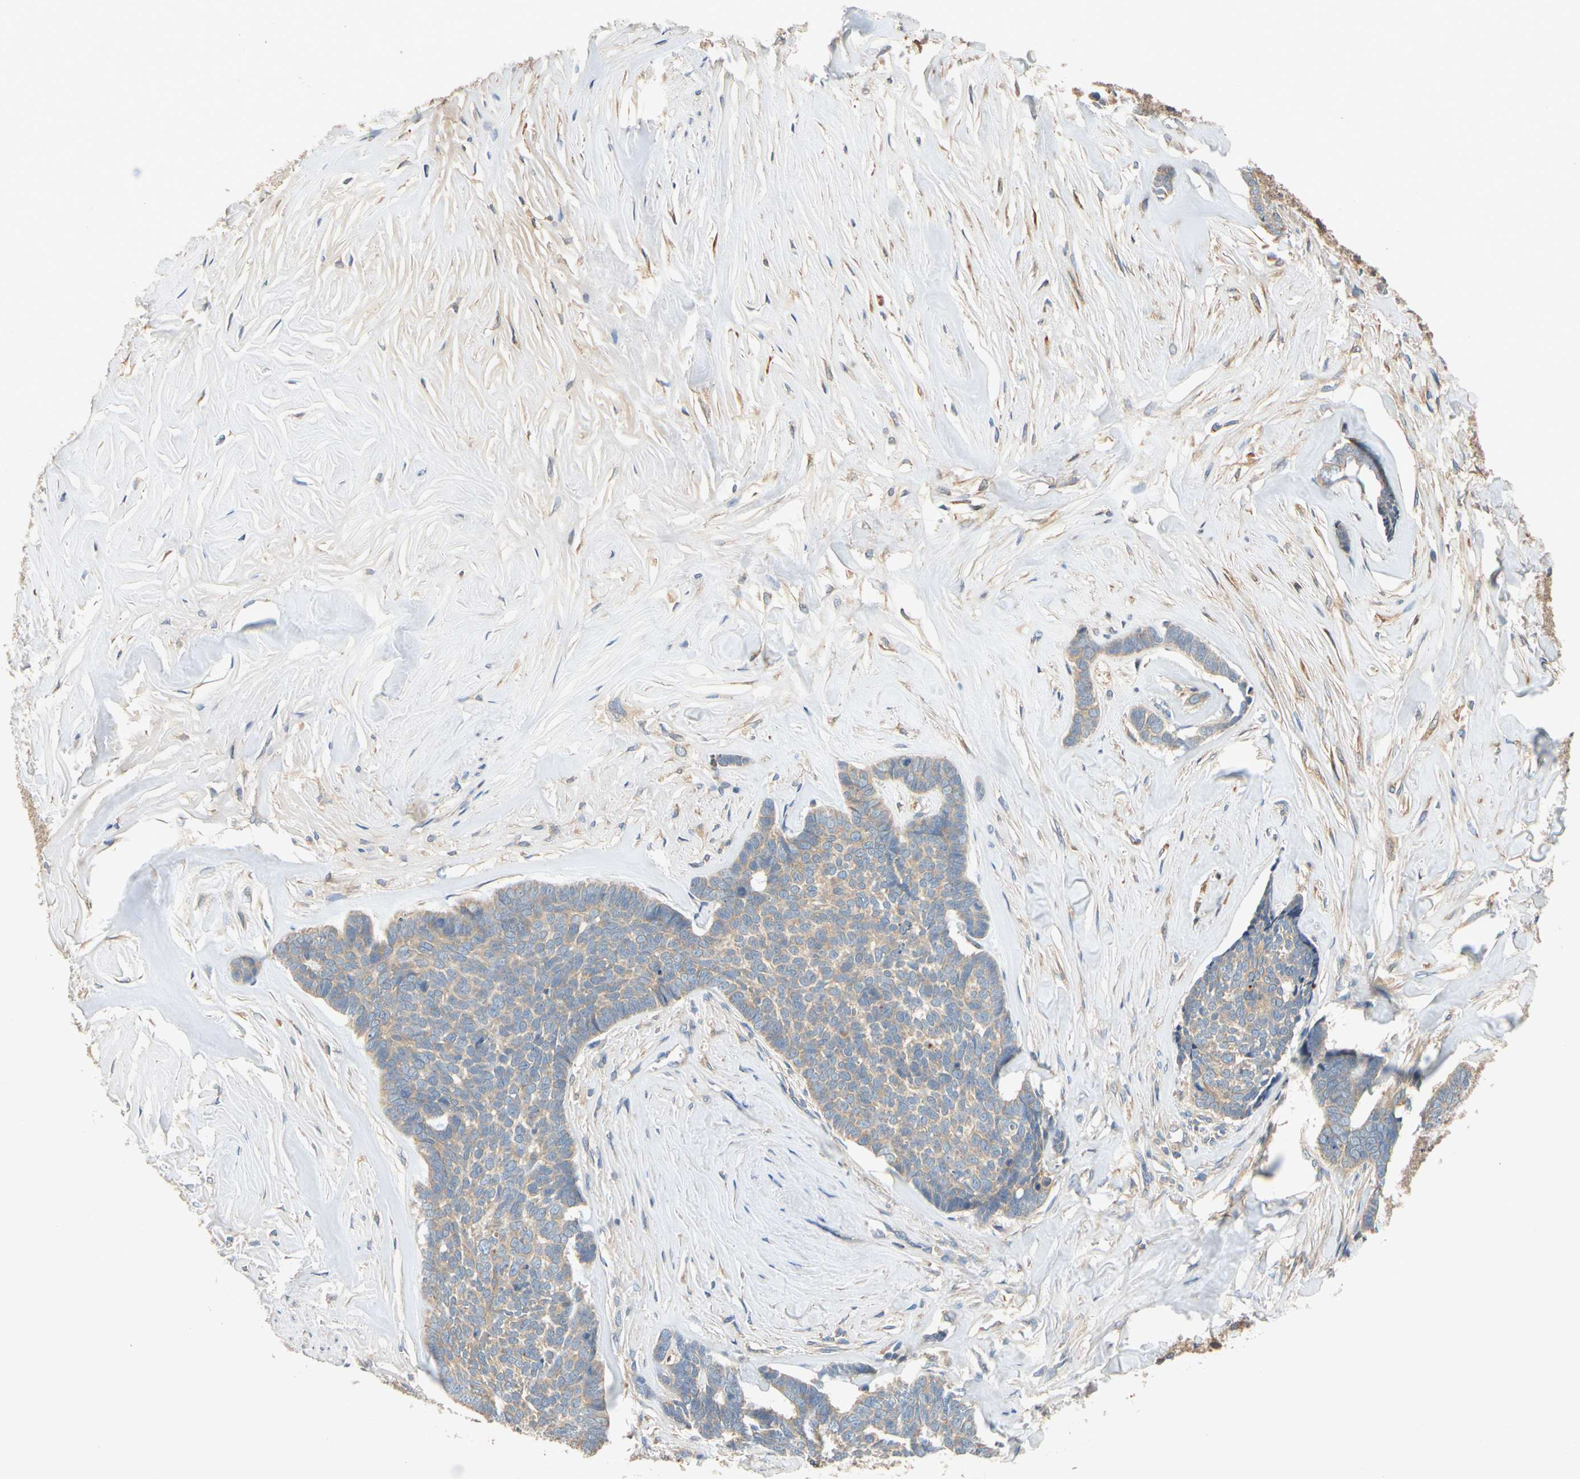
{"staining": {"intensity": "weak", "quantity": "25%-75%", "location": "cytoplasmic/membranous"}, "tissue": "skin cancer", "cell_type": "Tumor cells", "image_type": "cancer", "snomed": [{"axis": "morphology", "description": "Basal cell carcinoma"}, {"axis": "topography", "description": "Skin"}], "caption": "An image showing weak cytoplasmic/membranous staining in about 25%-75% of tumor cells in skin cancer (basal cell carcinoma), as visualized by brown immunohistochemical staining.", "gene": "USP46", "patient": {"sex": "male", "age": 84}}